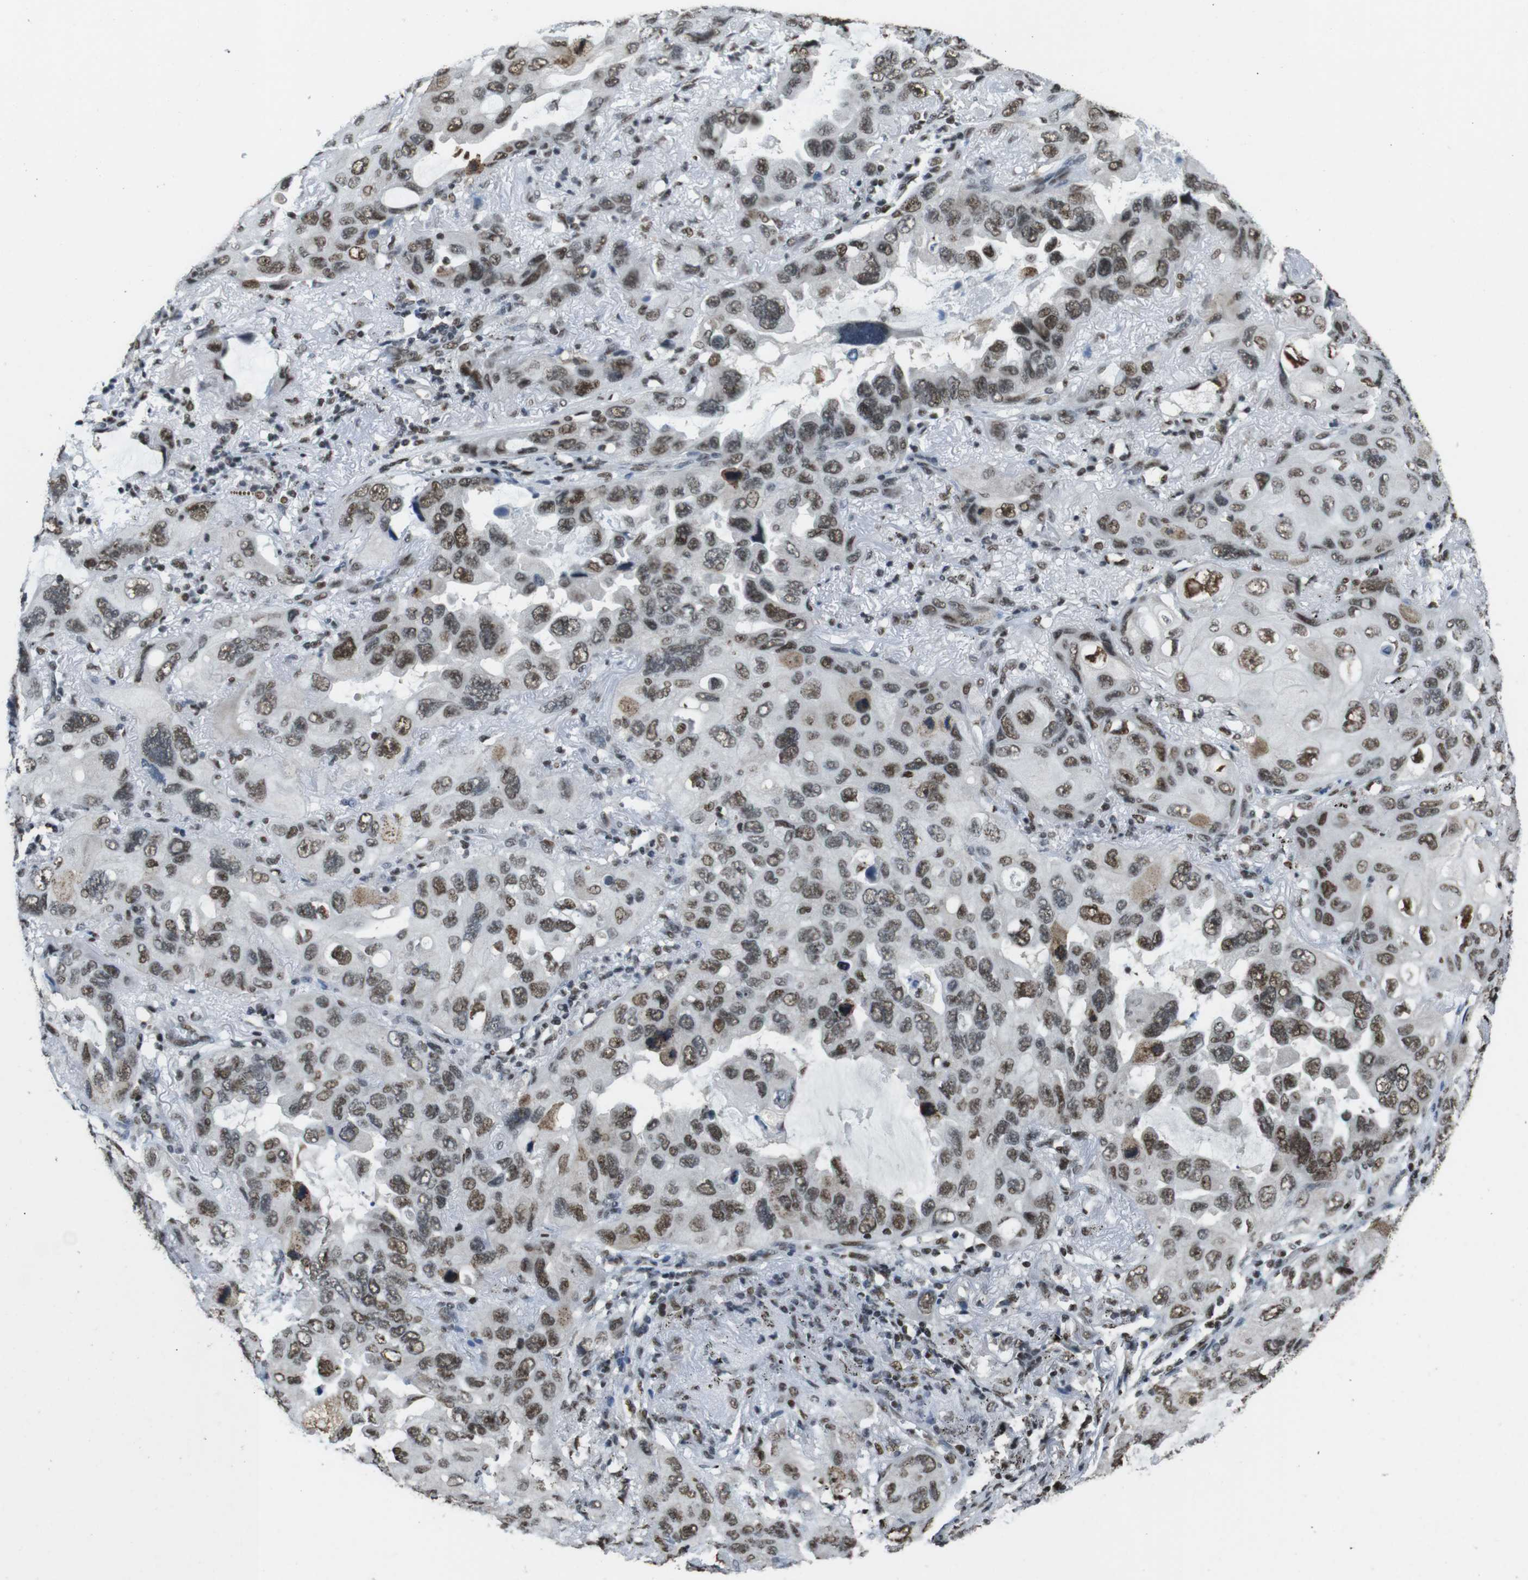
{"staining": {"intensity": "moderate", "quantity": "25%-75%", "location": "nuclear"}, "tissue": "lung cancer", "cell_type": "Tumor cells", "image_type": "cancer", "snomed": [{"axis": "morphology", "description": "Squamous cell carcinoma, NOS"}, {"axis": "topography", "description": "Lung"}], "caption": "This is an image of IHC staining of lung squamous cell carcinoma, which shows moderate staining in the nuclear of tumor cells.", "gene": "CSNK2B", "patient": {"sex": "female", "age": 73}}